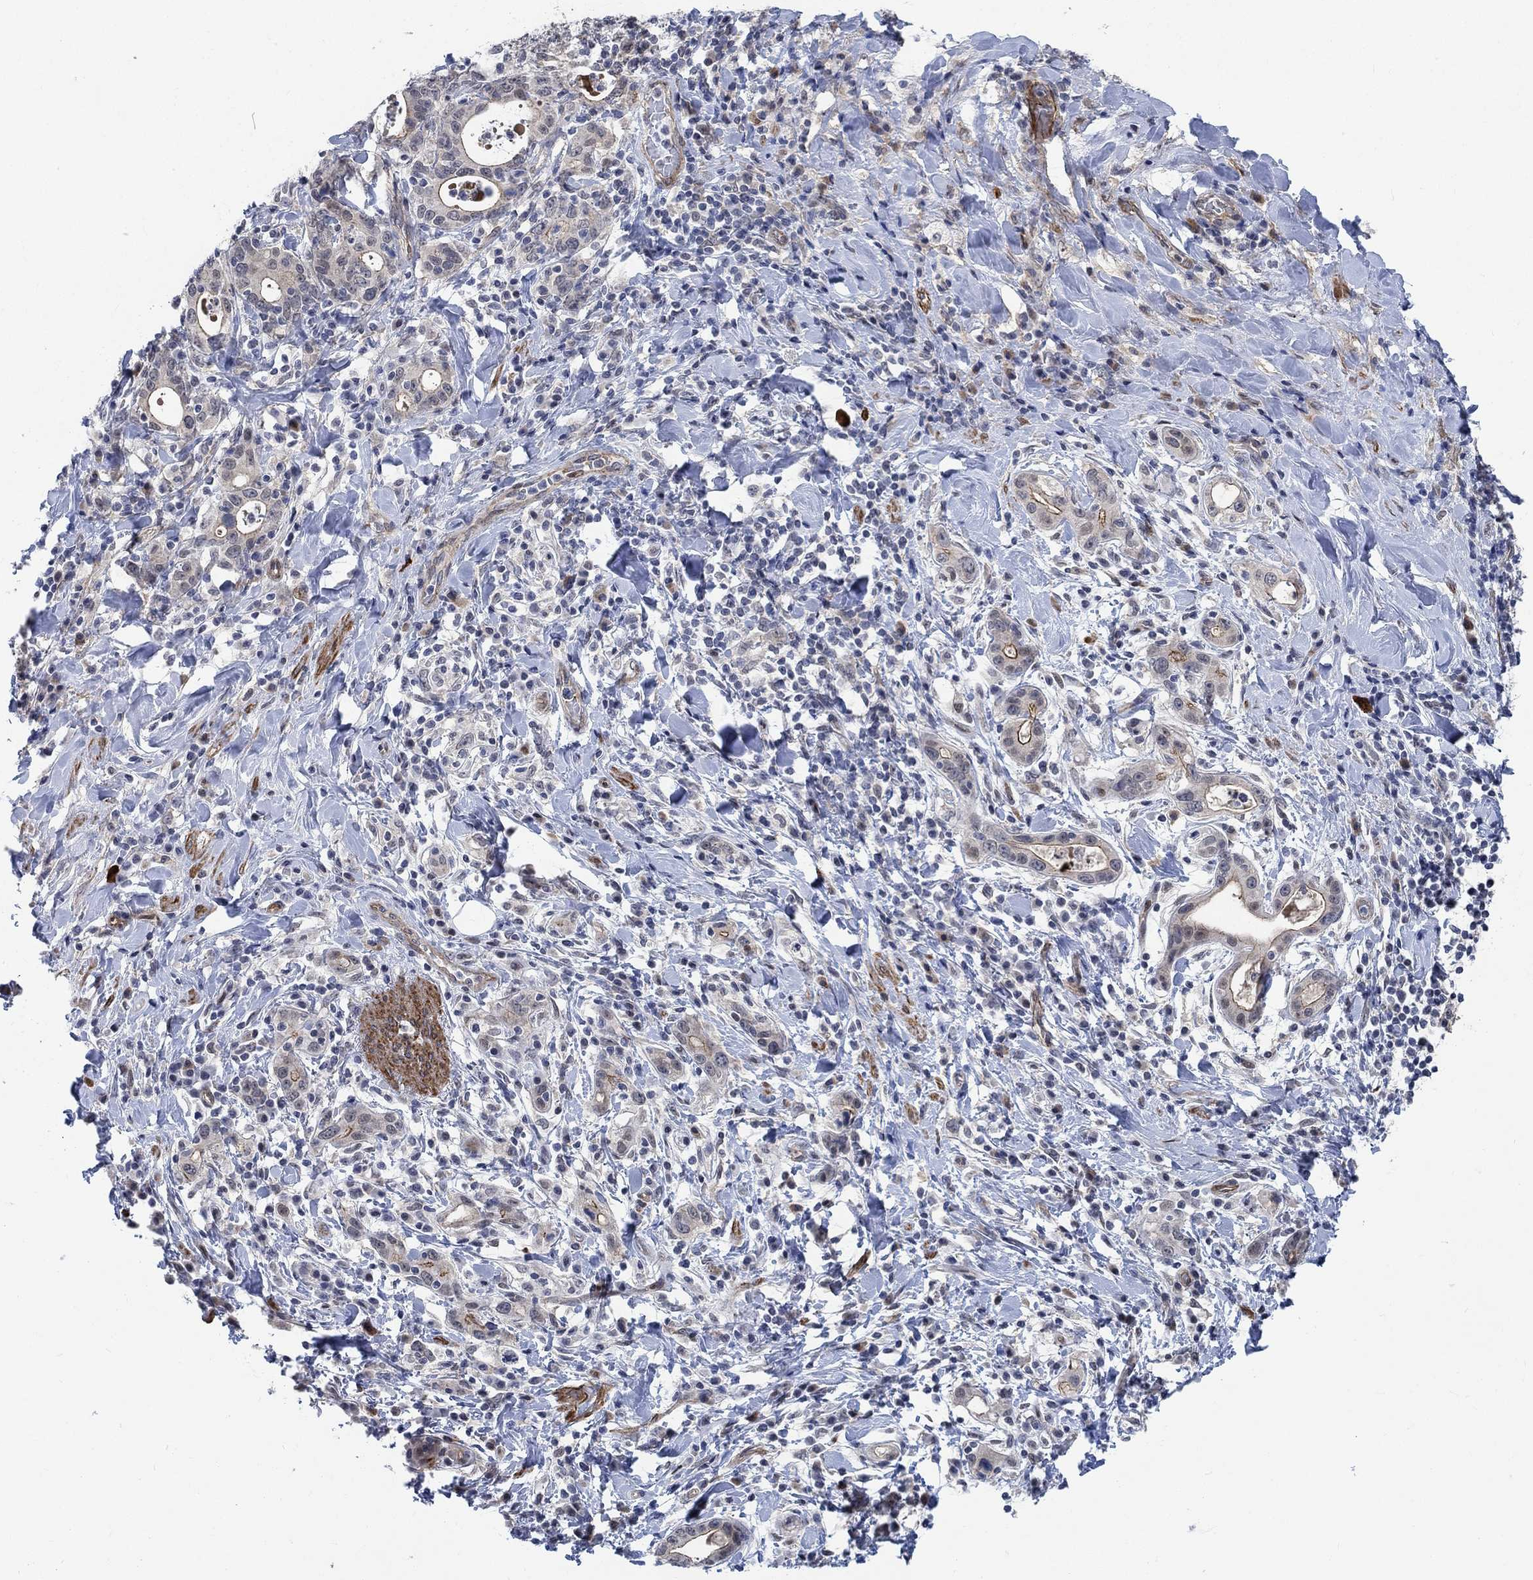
{"staining": {"intensity": "strong", "quantity": "<25%", "location": "cytoplasmic/membranous"}, "tissue": "stomach cancer", "cell_type": "Tumor cells", "image_type": "cancer", "snomed": [{"axis": "morphology", "description": "Adenocarcinoma, NOS"}, {"axis": "topography", "description": "Stomach"}], "caption": "Protein staining displays strong cytoplasmic/membranous expression in about <25% of tumor cells in adenocarcinoma (stomach). (Stains: DAB in brown, nuclei in blue, Microscopy: brightfield microscopy at high magnification).", "gene": "KCNH8", "patient": {"sex": "male", "age": 79}}